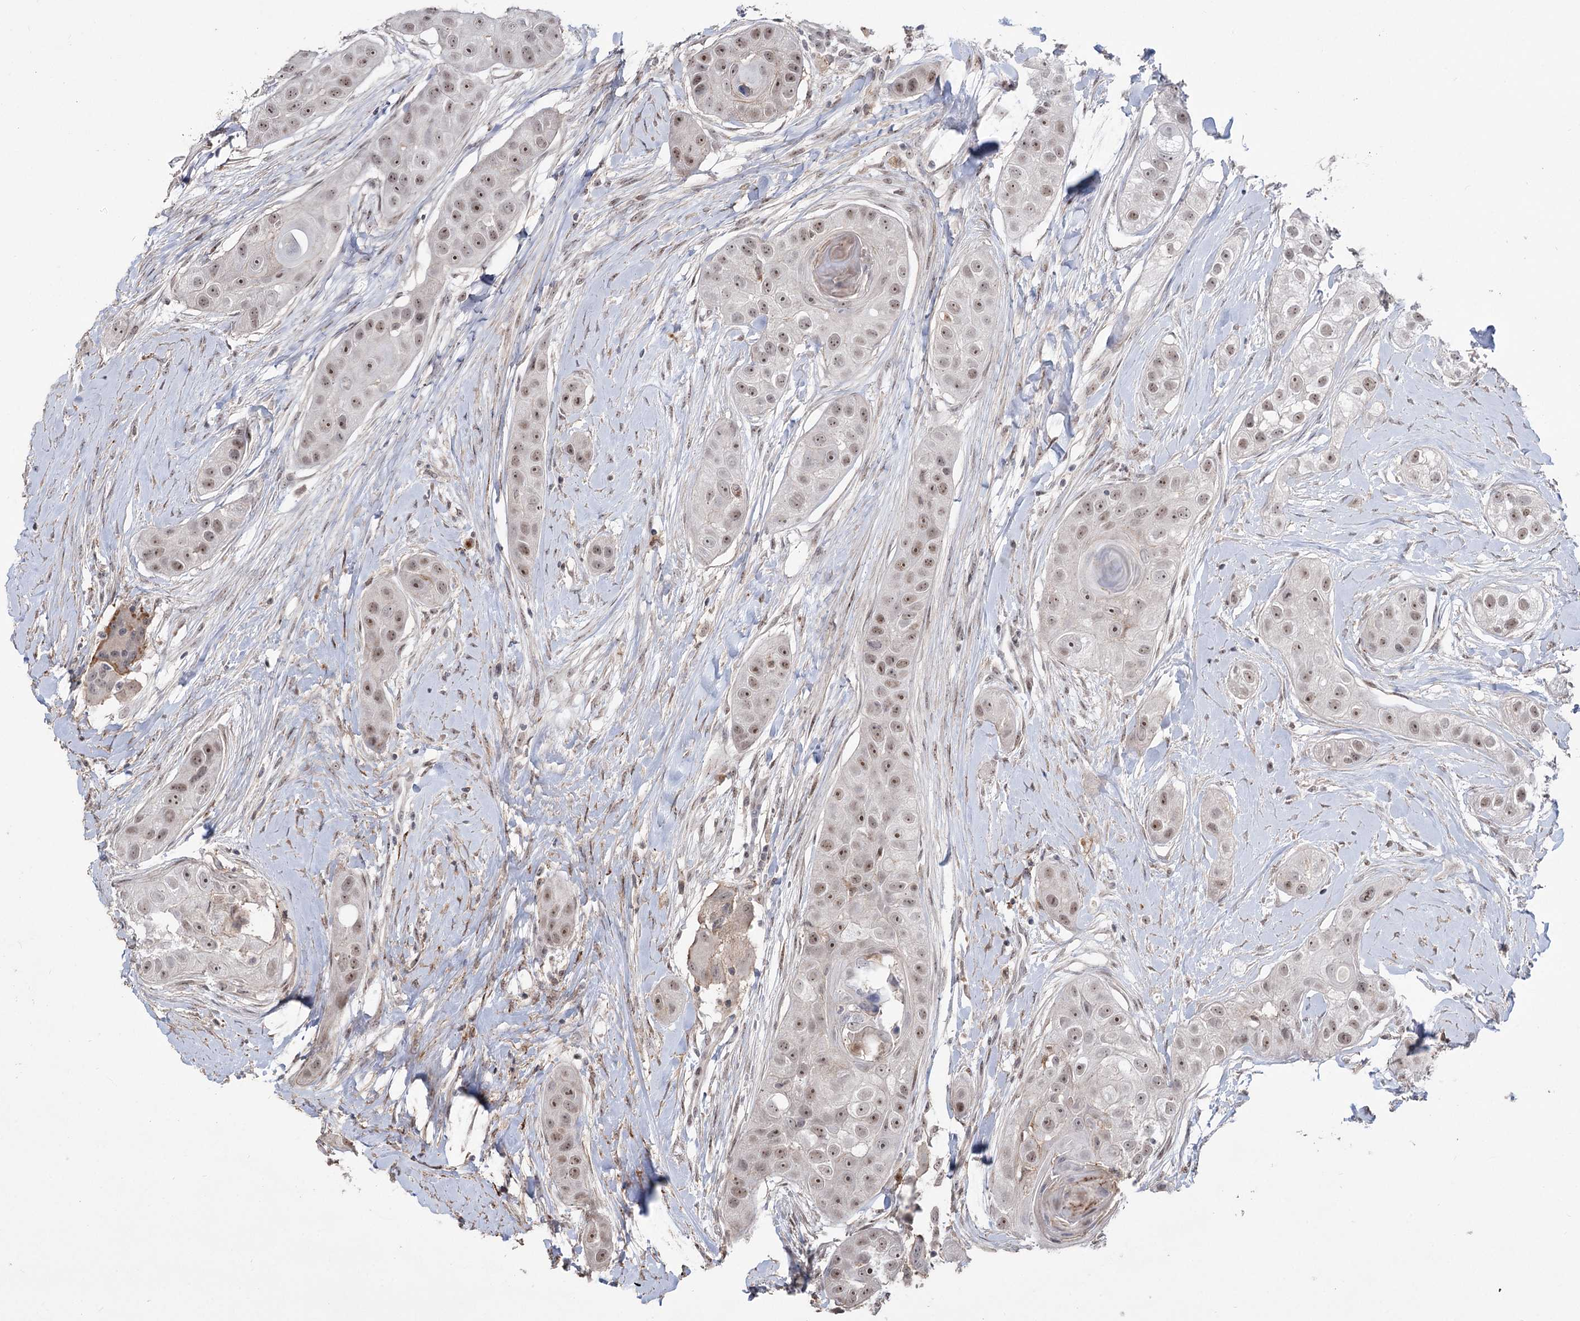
{"staining": {"intensity": "moderate", "quantity": ">75%", "location": "nuclear"}, "tissue": "head and neck cancer", "cell_type": "Tumor cells", "image_type": "cancer", "snomed": [{"axis": "morphology", "description": "Normal tissue, NOS"}, {"axis": "morphology", "description": "Squamous cell carcinoma, NOS"}, {"axis": "topography", "description": "Skeletal muscle"}, {"axis": "topography", "description": "Head-Neck"}], "caption": "Human head and neck cancer (squamous cell carcinoma) stained with a brown dye displays moderate nuclear positive staining in approximately >75% of tumor cells.", "gene": "ZSCAN23", "patient": {"sex": "male", "age": 51}}